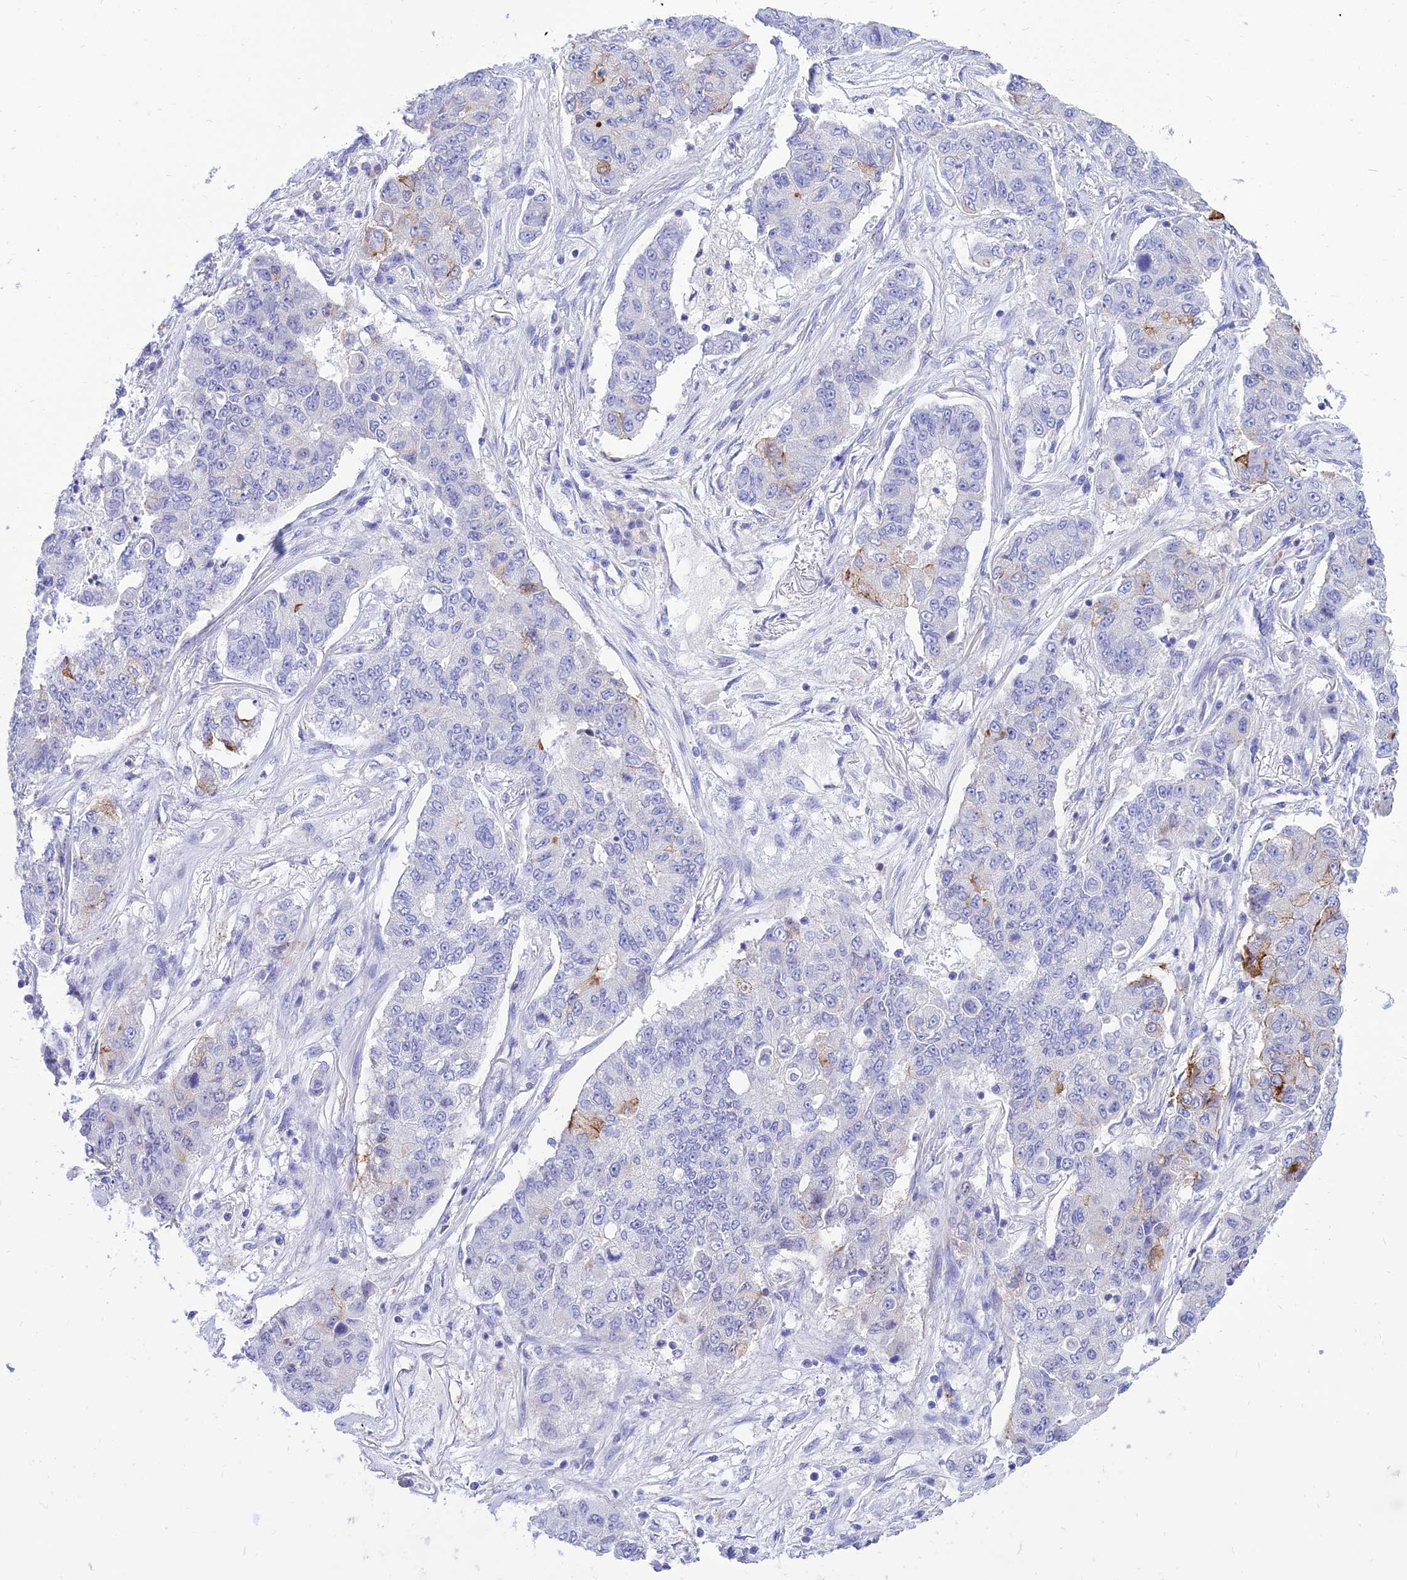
{"staining": {"intensity": "moderate", "quantity": "<25%", "location": "cytoplasmic/membranous"}, "tissue": "lung cancer", "cell_type": "Tumor cells", "image_type": "cancer", "snomed": [{"axis": "morphology", "description": "Squamous cell carcinoma, NOS"}, {"axis": "topography", "description": "Lung"}], "caption": "The histopathology image displays a brown stain indicating the presence of a protein in the cytoplasmic/membranous of tumor cells in lung squamous cell carcinoma.", "gene": "PKN3", "patient": {"sex": "male", "age": 74}}